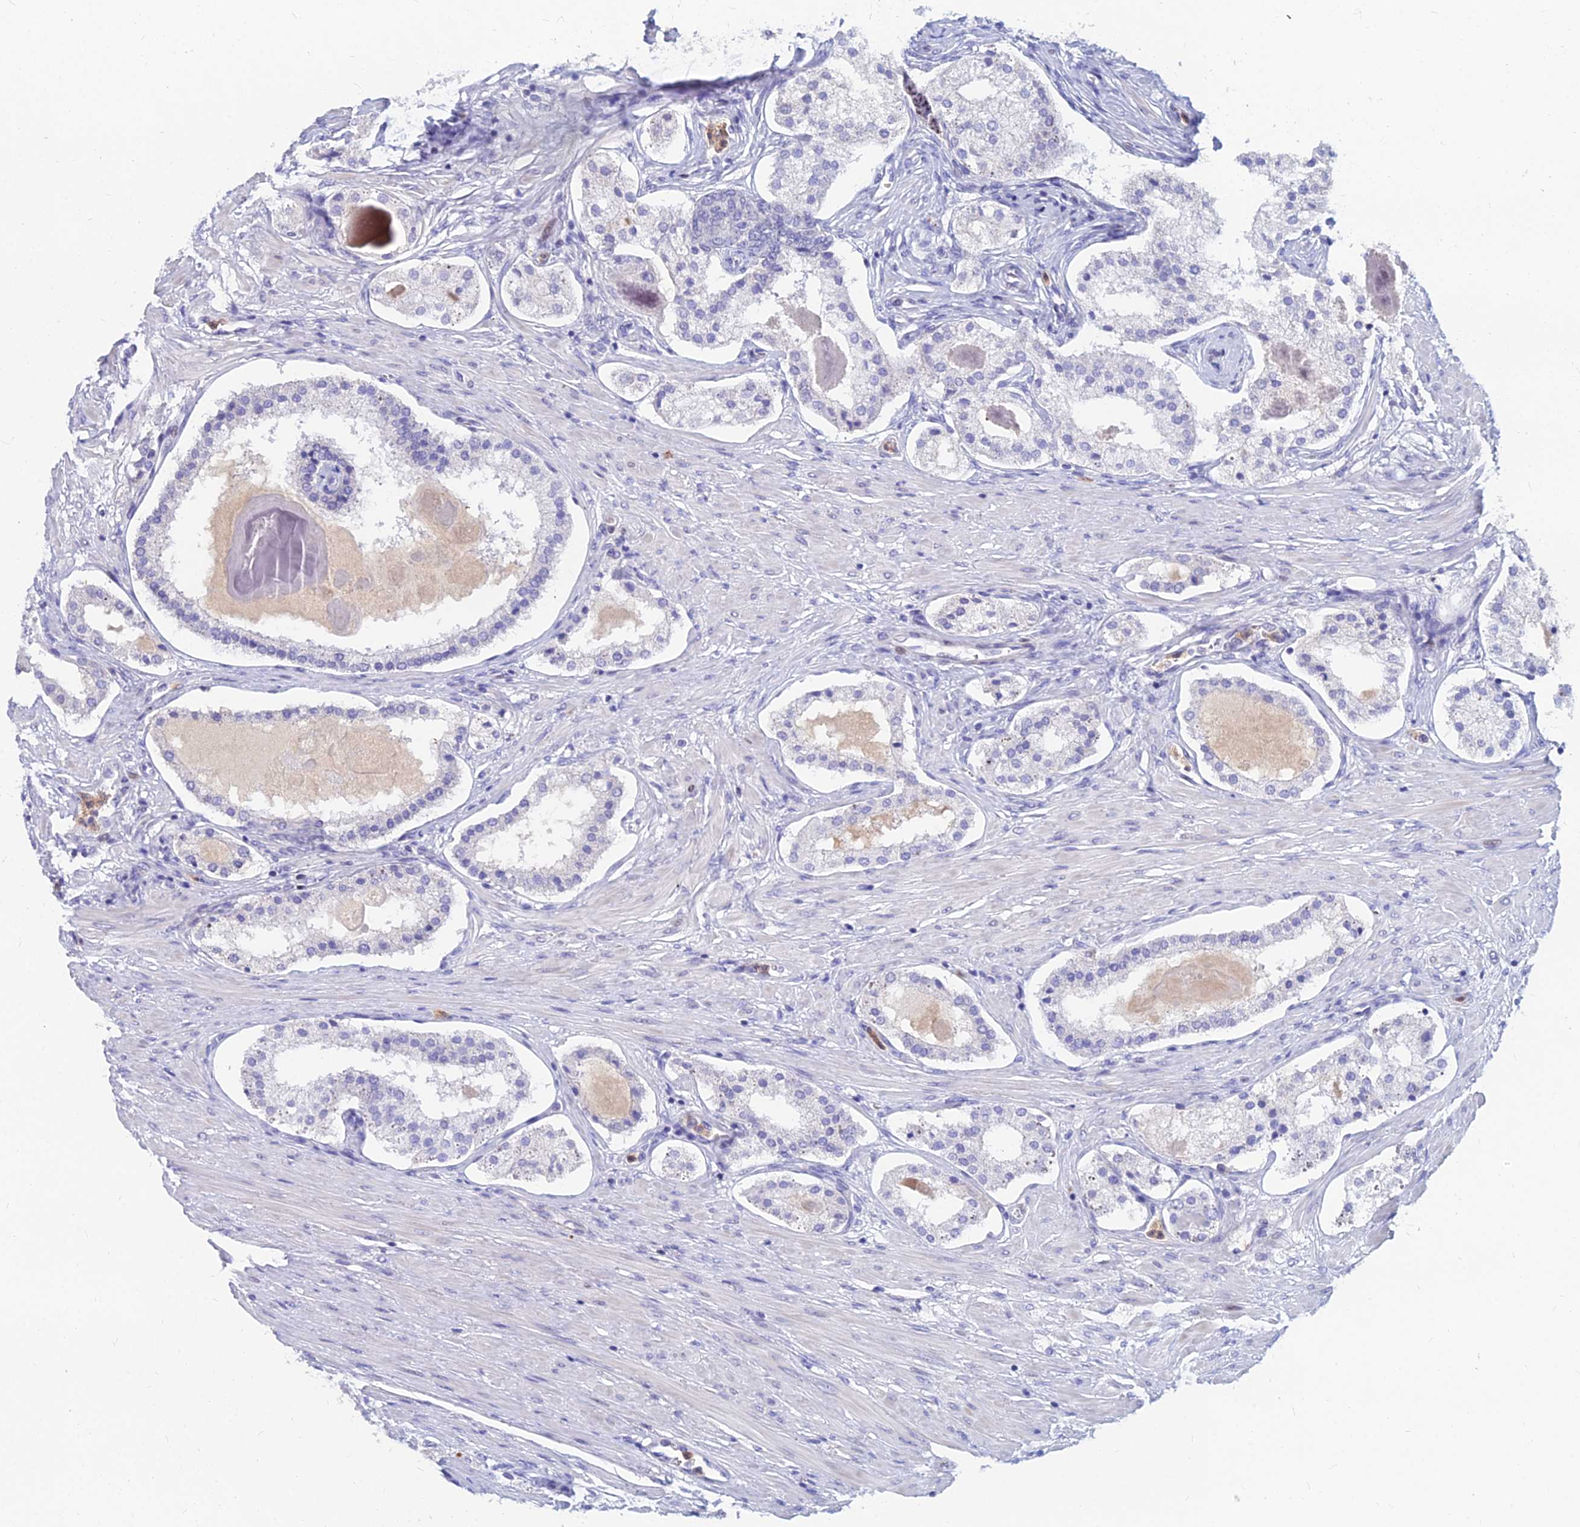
{"staining": {"intensity": "negative", "quantity": "none", "location": "none"}, "tissue": "prostate cancer", "cell_type": "Tumor cells", "image_type": "cancer", "snomed": [{"axis": "morphology", "description": "Adenocarcinoma, Low grade"}, {"axis": "topography", "description": "Prostate"}], "caption": "The histopathology image reveals no significant expression in tumor cells of prostate cancer.", "gene": "GOLGA6D", "patient": {"sex": "male", "age": 59}}